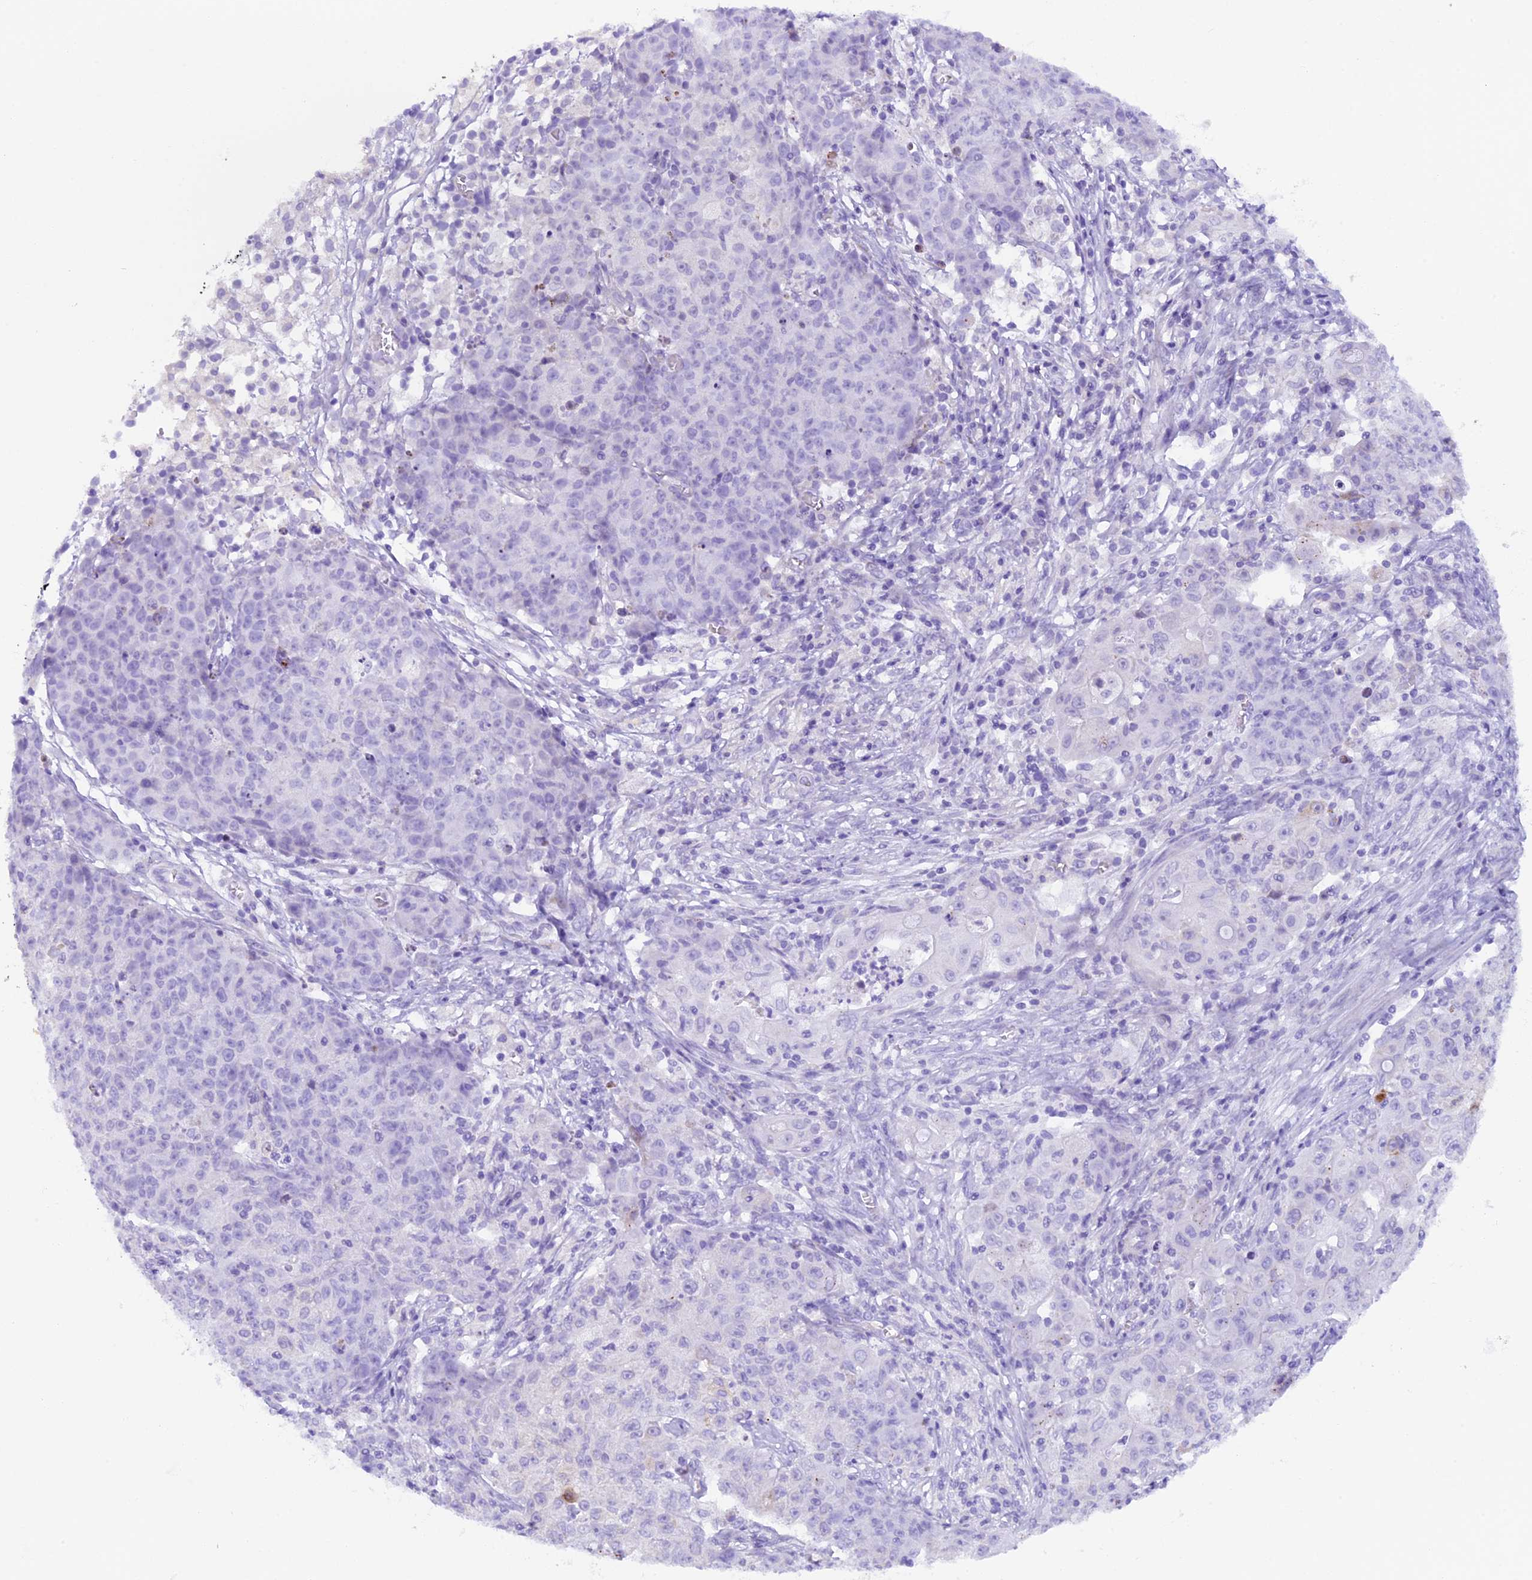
{"staining": {"intensity": "negative", "quantity": "none", "location": "none"}, "tissue": "ovarian cancer", "cell_type": "Tumor cells", "image_type": "cancer", "snomed": [{"axis": "morphology", "description": "Carcinoma, endometroid"}, {"axis": "topography", "description": "Ovary"}], "caption": "A high-resolution histopathology image shows IHC staining of ovarian cancer, which demonstrates no significant positivity in tumor cells.", "gene": "RTTN", "patient": {"sex": "female", "age": 42}}